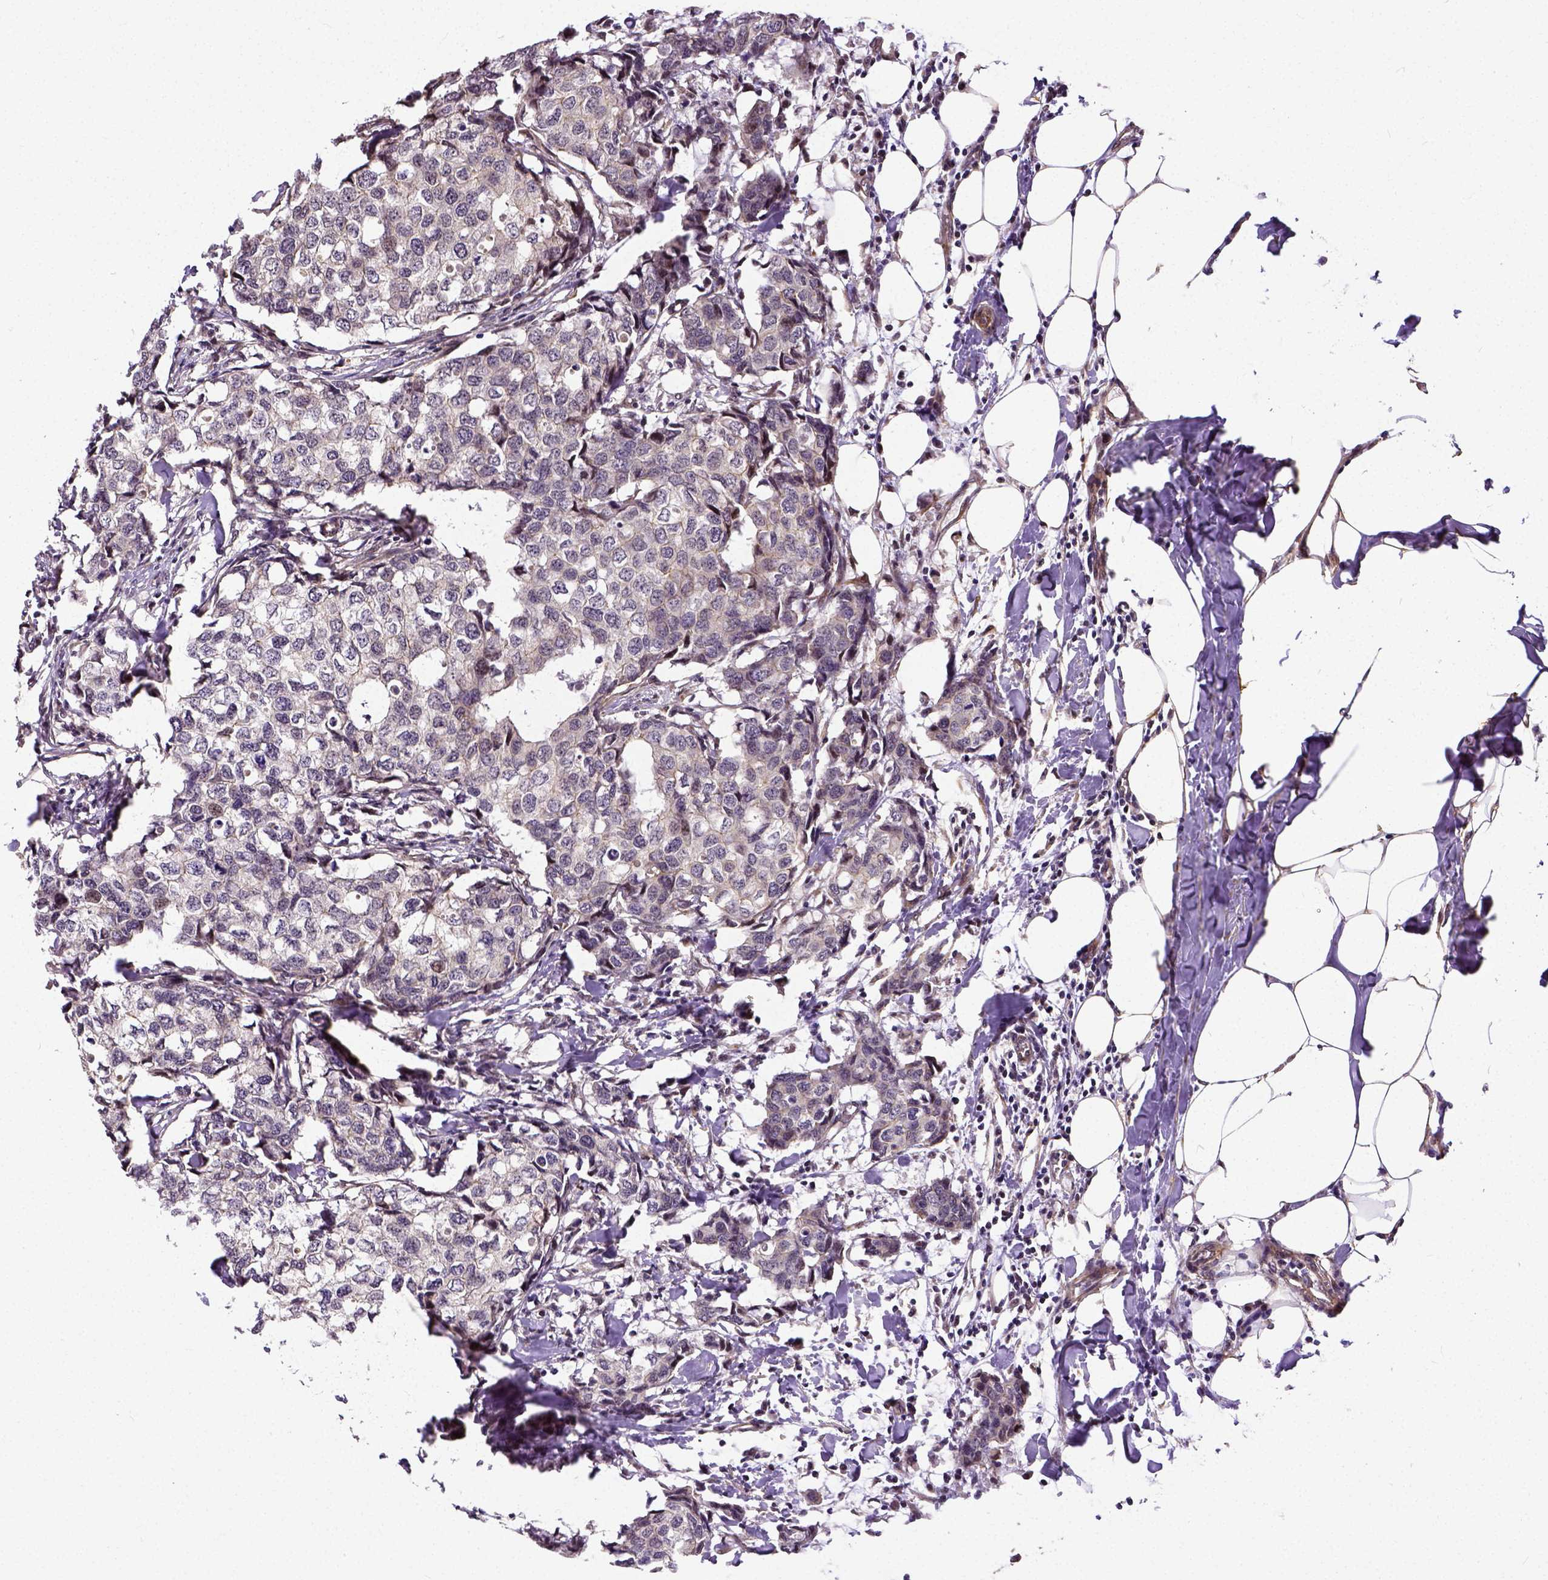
{"staining": {"intensity": "negative", "quantity": "none", "location": "none"}, "tissue": "breast cancer", "cell_type": "Tumor cells", "image_type": "cancer", "snomed": [{"axis": "morphology", "description": "Duct carcinoma"}, {"axis": "topography", "description": "Breast"}], "caption": "IHC image of breast cancer stained for a protein (brown), which displays no positivity in tumor cells.", "gene": "DICER1", "patient": {"sex": "female", "age": 27}}